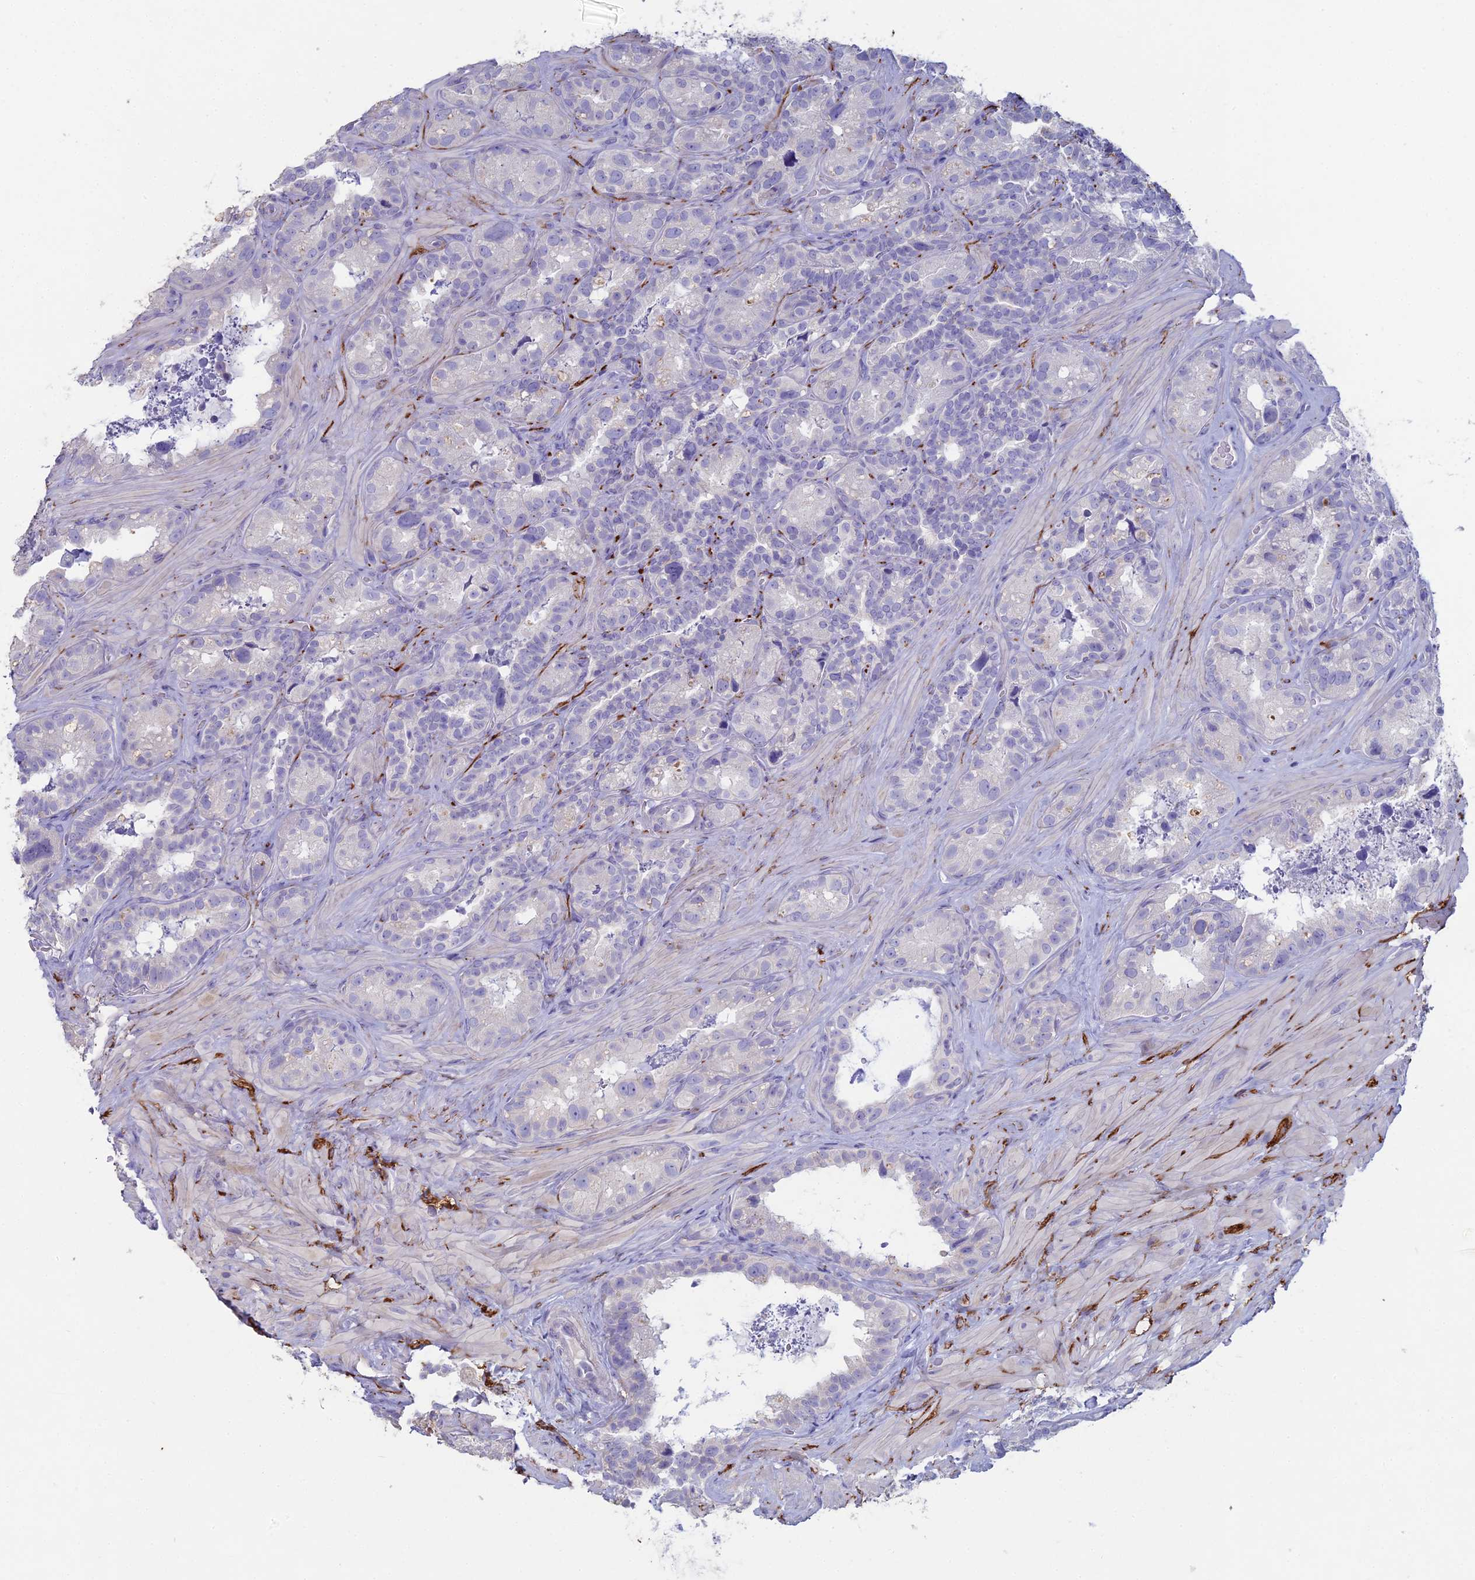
{"staining": {"intensity": "negative", "quantity": "none", "location": "none"}, "tissue": "seminal vesicle", "cell_type": "Glandular cells", "image_type": "normal", "snomed": [{"axis": "morphology", "description": "Normal tissue, NOS"}, {"axis": "topography", "description": "Seminal veicle"}, {"axis": "topography", "description": "Peripheral nerve tissue"}], "caption": "Seminal vesicle stained for a protein using immunohistochemistry (IHC) demonstrates no expression glandular cells.", "gene": "NCAM1", "patient": {"sex": "male", "age": 67}}